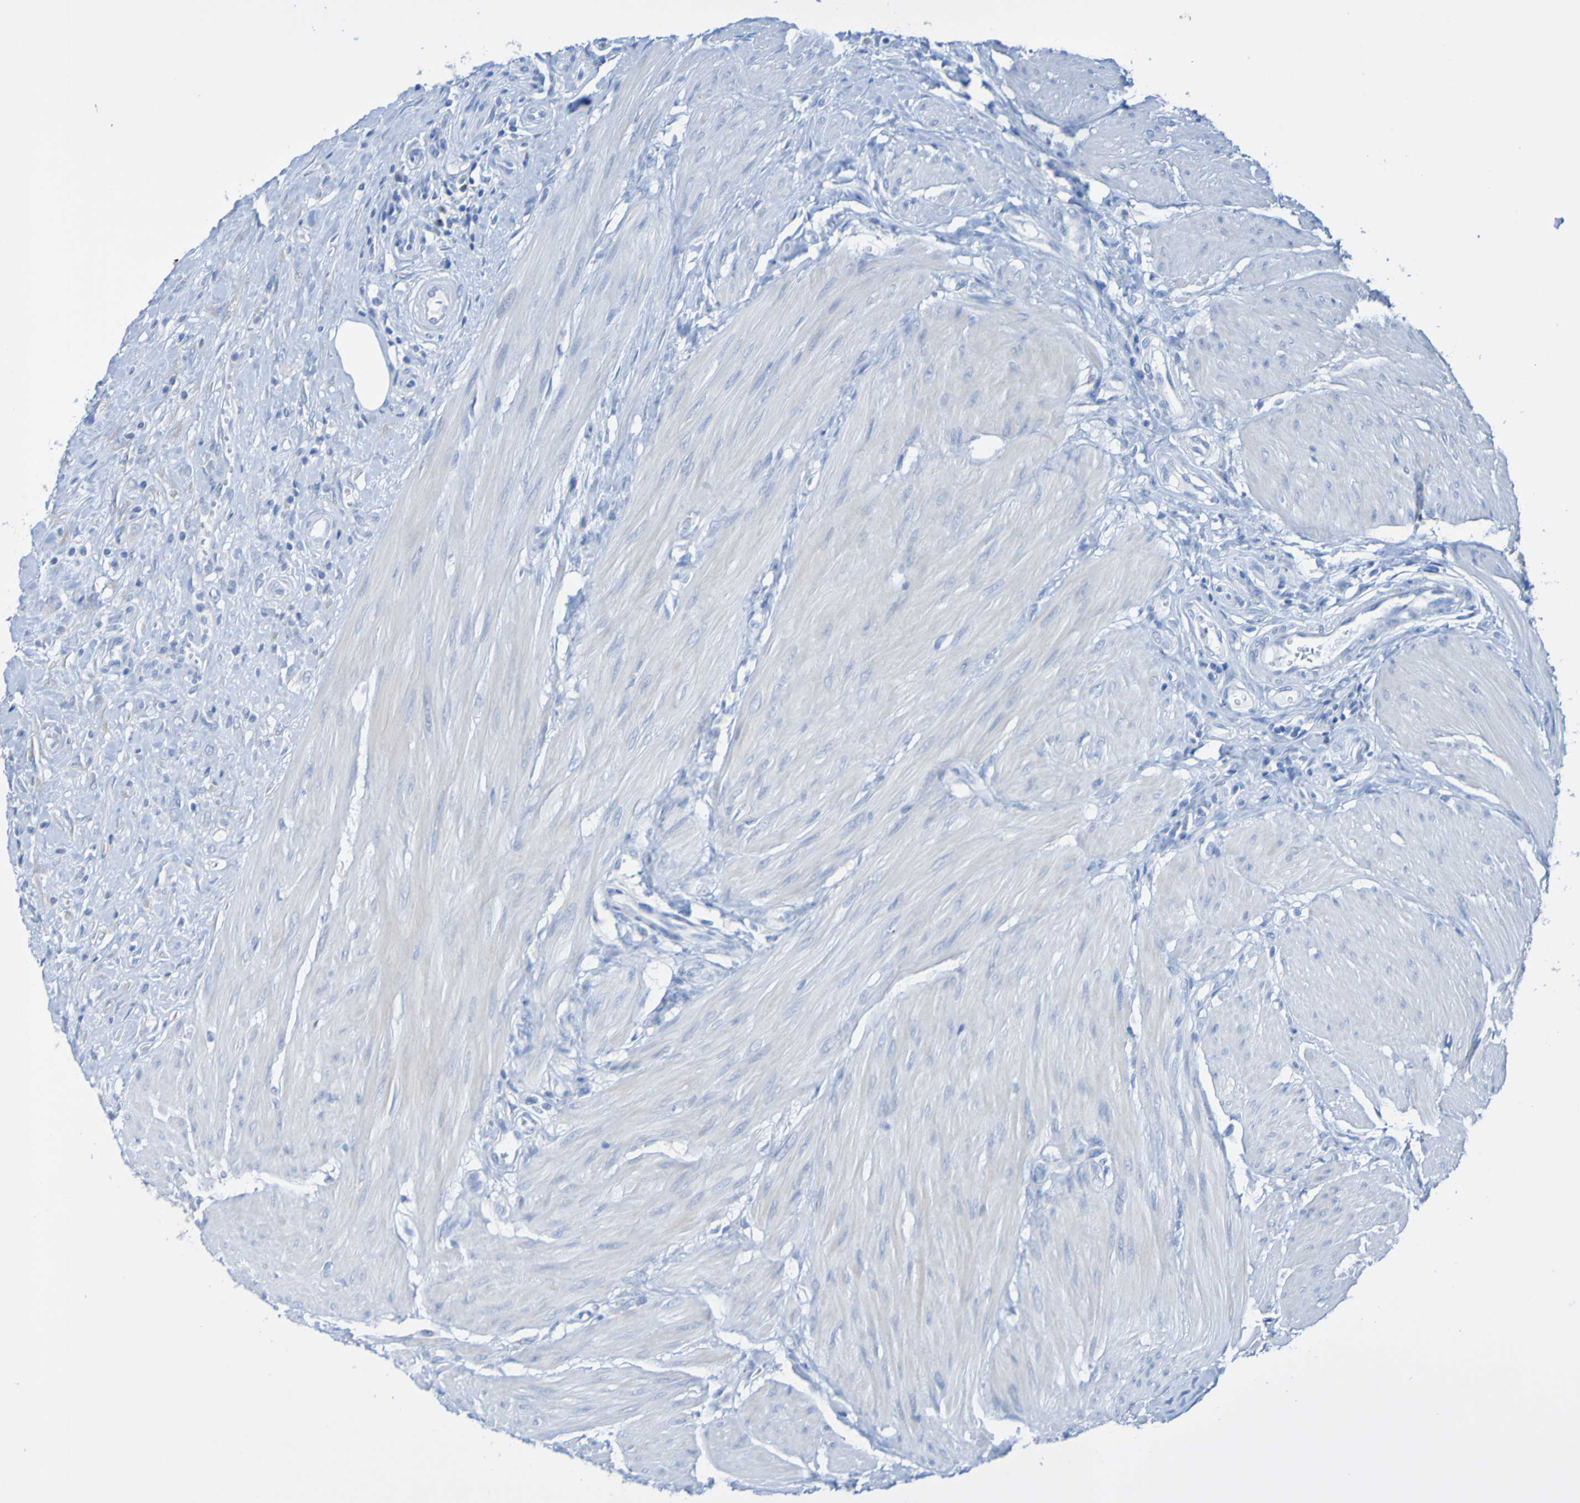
{"staining": {"intensity": "negative", "quantity": "none", "location": "none"}, "tissue": "urothelial cancer", "cell_type": "Tumor cells", "image_type": "cancer", "snomed": [{"axis": "morphology", "description": "Urothelial carcinoma, High grade"}, {"axis": "topography", "description": "Urinary bladder"}], "caption": "The immunohistochemistry (IHC) micrograph has no significant staining in tumor cells of urothelial cancer tissue.", "gene": "ACMSD", "patient": {"sex": "male", "age": 35}}